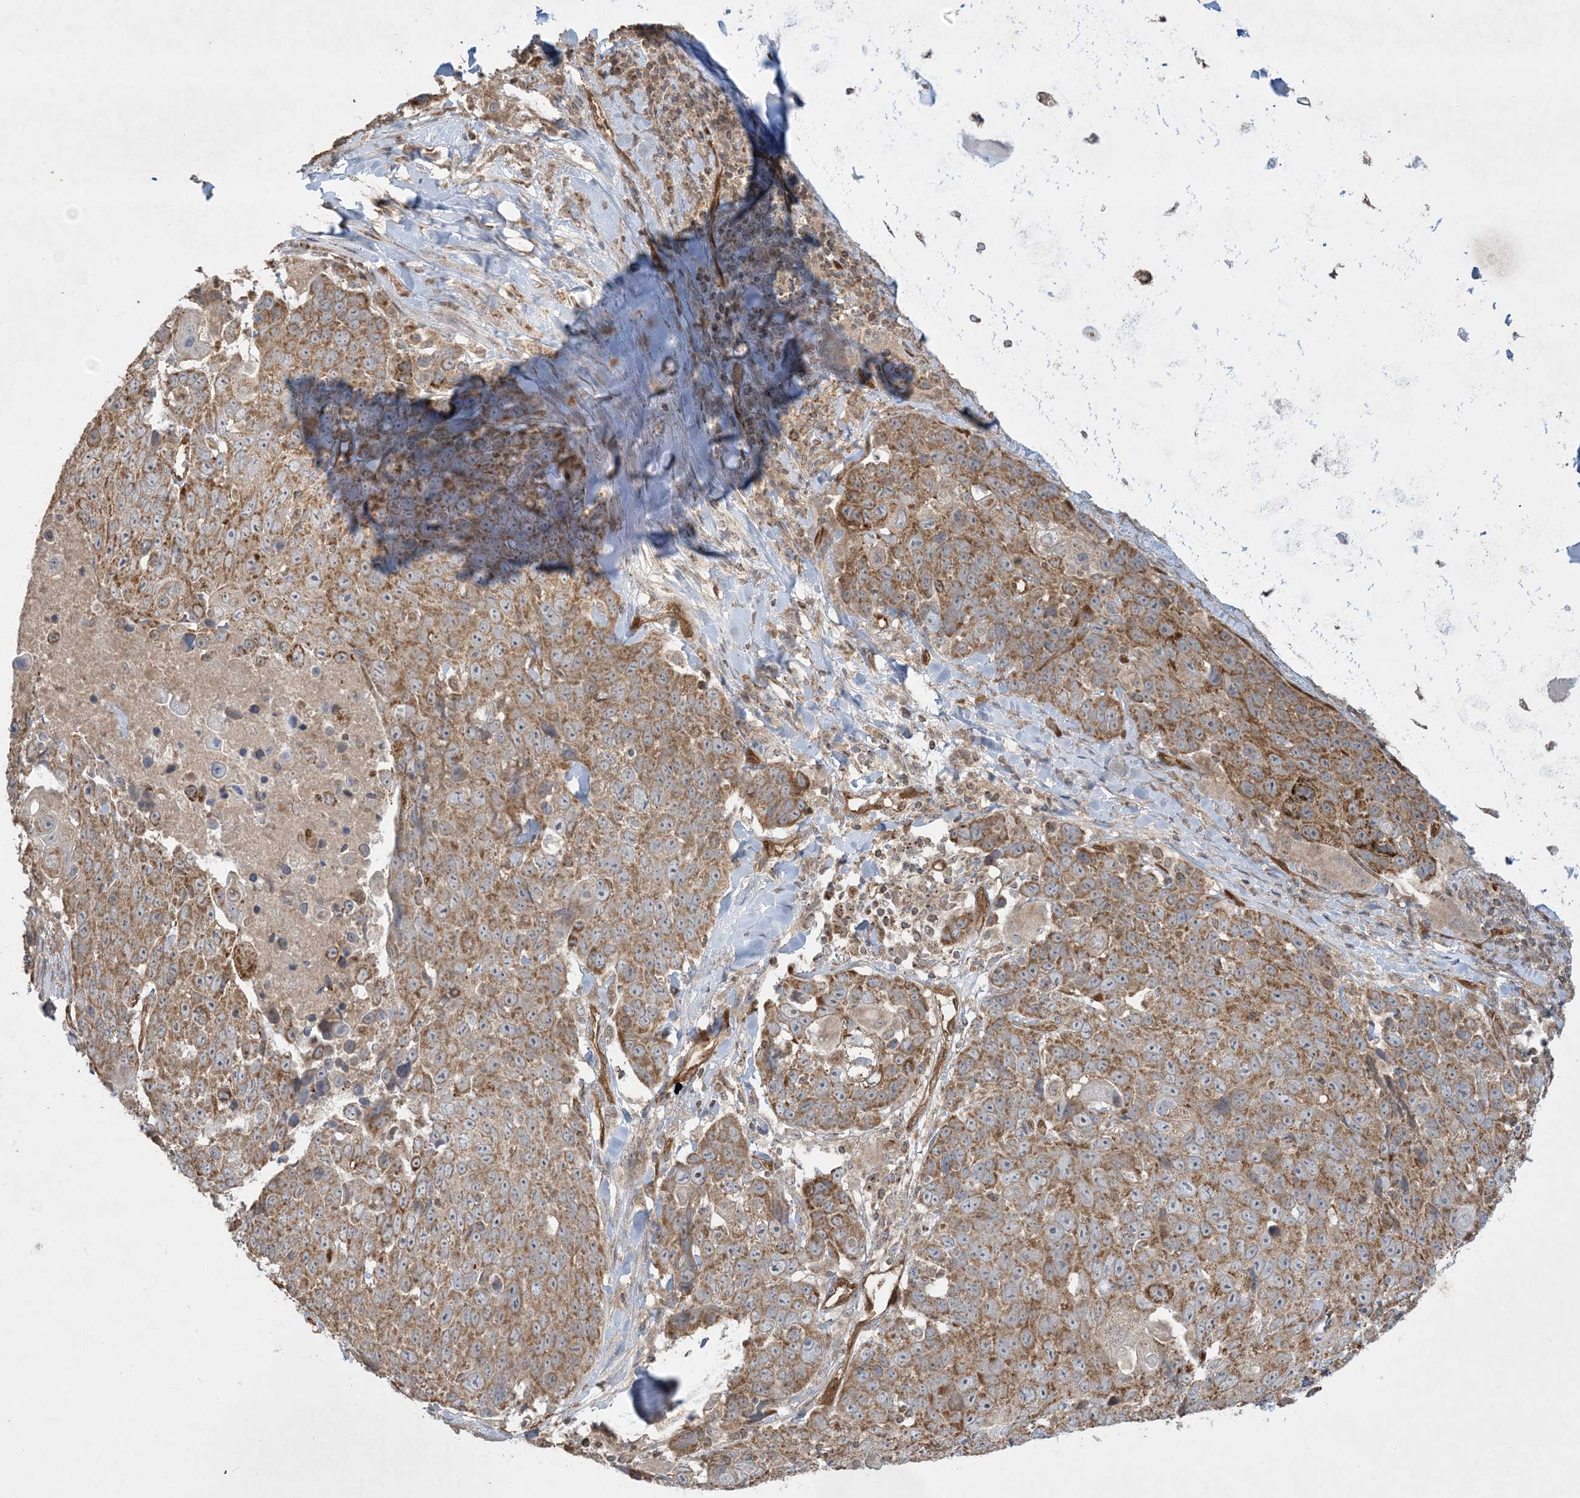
{"staining": {"intensity": "moderate", "quantity": ">75%", "location": "cytoplasmic/membranous"}, "tissue": "lung cancer", "cell_type": "Tumor cells", "image_type": "cancer", "snomed": [{"axis": "morphology", "description": "Squamous cell carcinoma, NOS"}, {"axis": "topography", "description": "Lung"}], "caption": "A brown stain shows moderate cytoplasmic/membranous expression of a protein in squamous cell carcinoma (lung) tumor cells.", "gene": "PPM1F", "patient": {"sex": "male", "age": 66}}